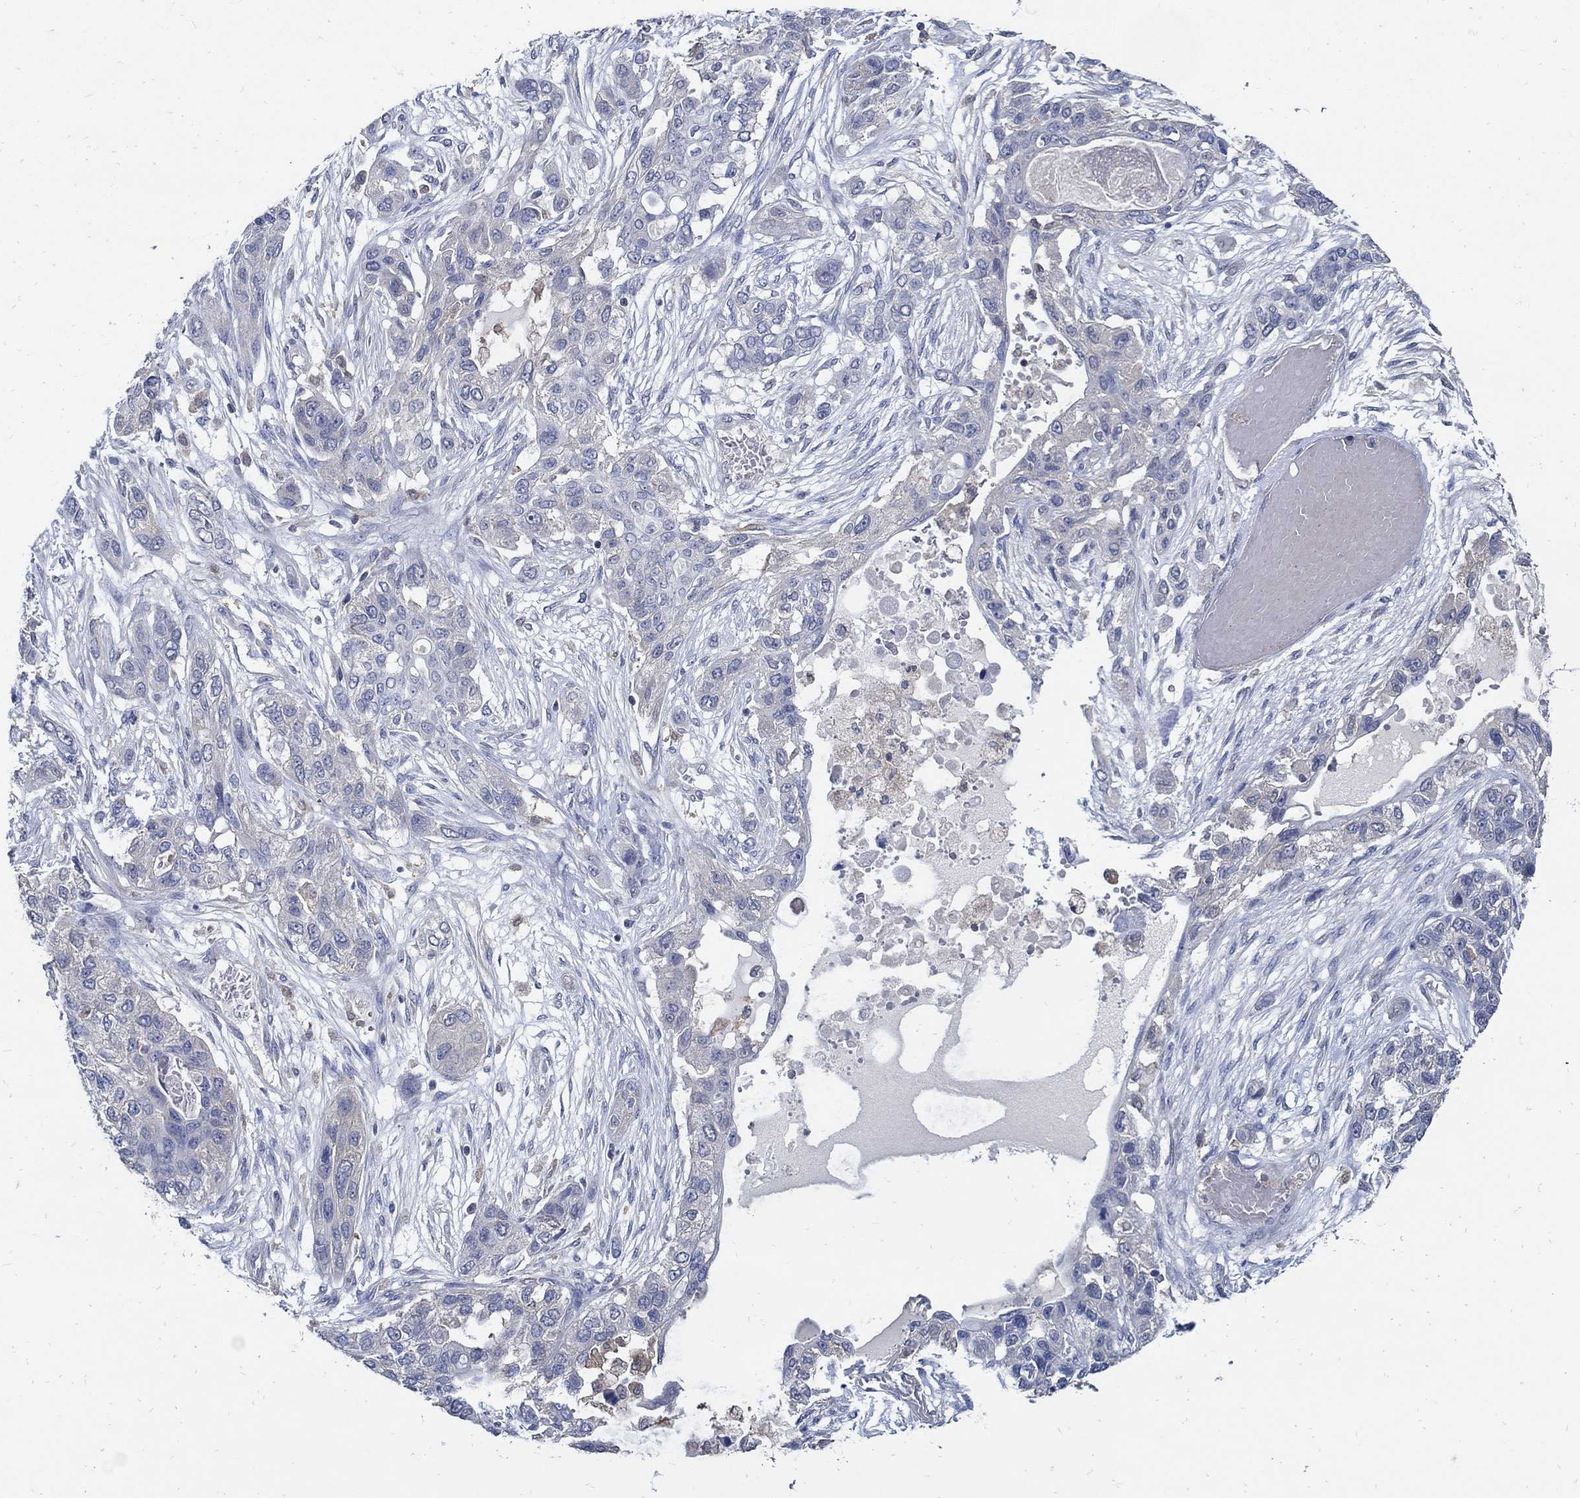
{"staining": {"intensity": "negative", "quantity": "none", "location": "none"}, "tissue": "lung cancer", "cell_type": "Tumor cells", "image_type": "cancer", "snomed": [{"axis": "morphology", "description": "Squamous cell carcinoma, NOS"}, {"axis": "topography", "description": "Lung"}], "caption": "Histopathology image shows no significant protein staining in tumor cells of lung cancer (squamous cell carcinoma).", "gene": "MTHFR", "patient": {"sex": "female", "age": 70}}